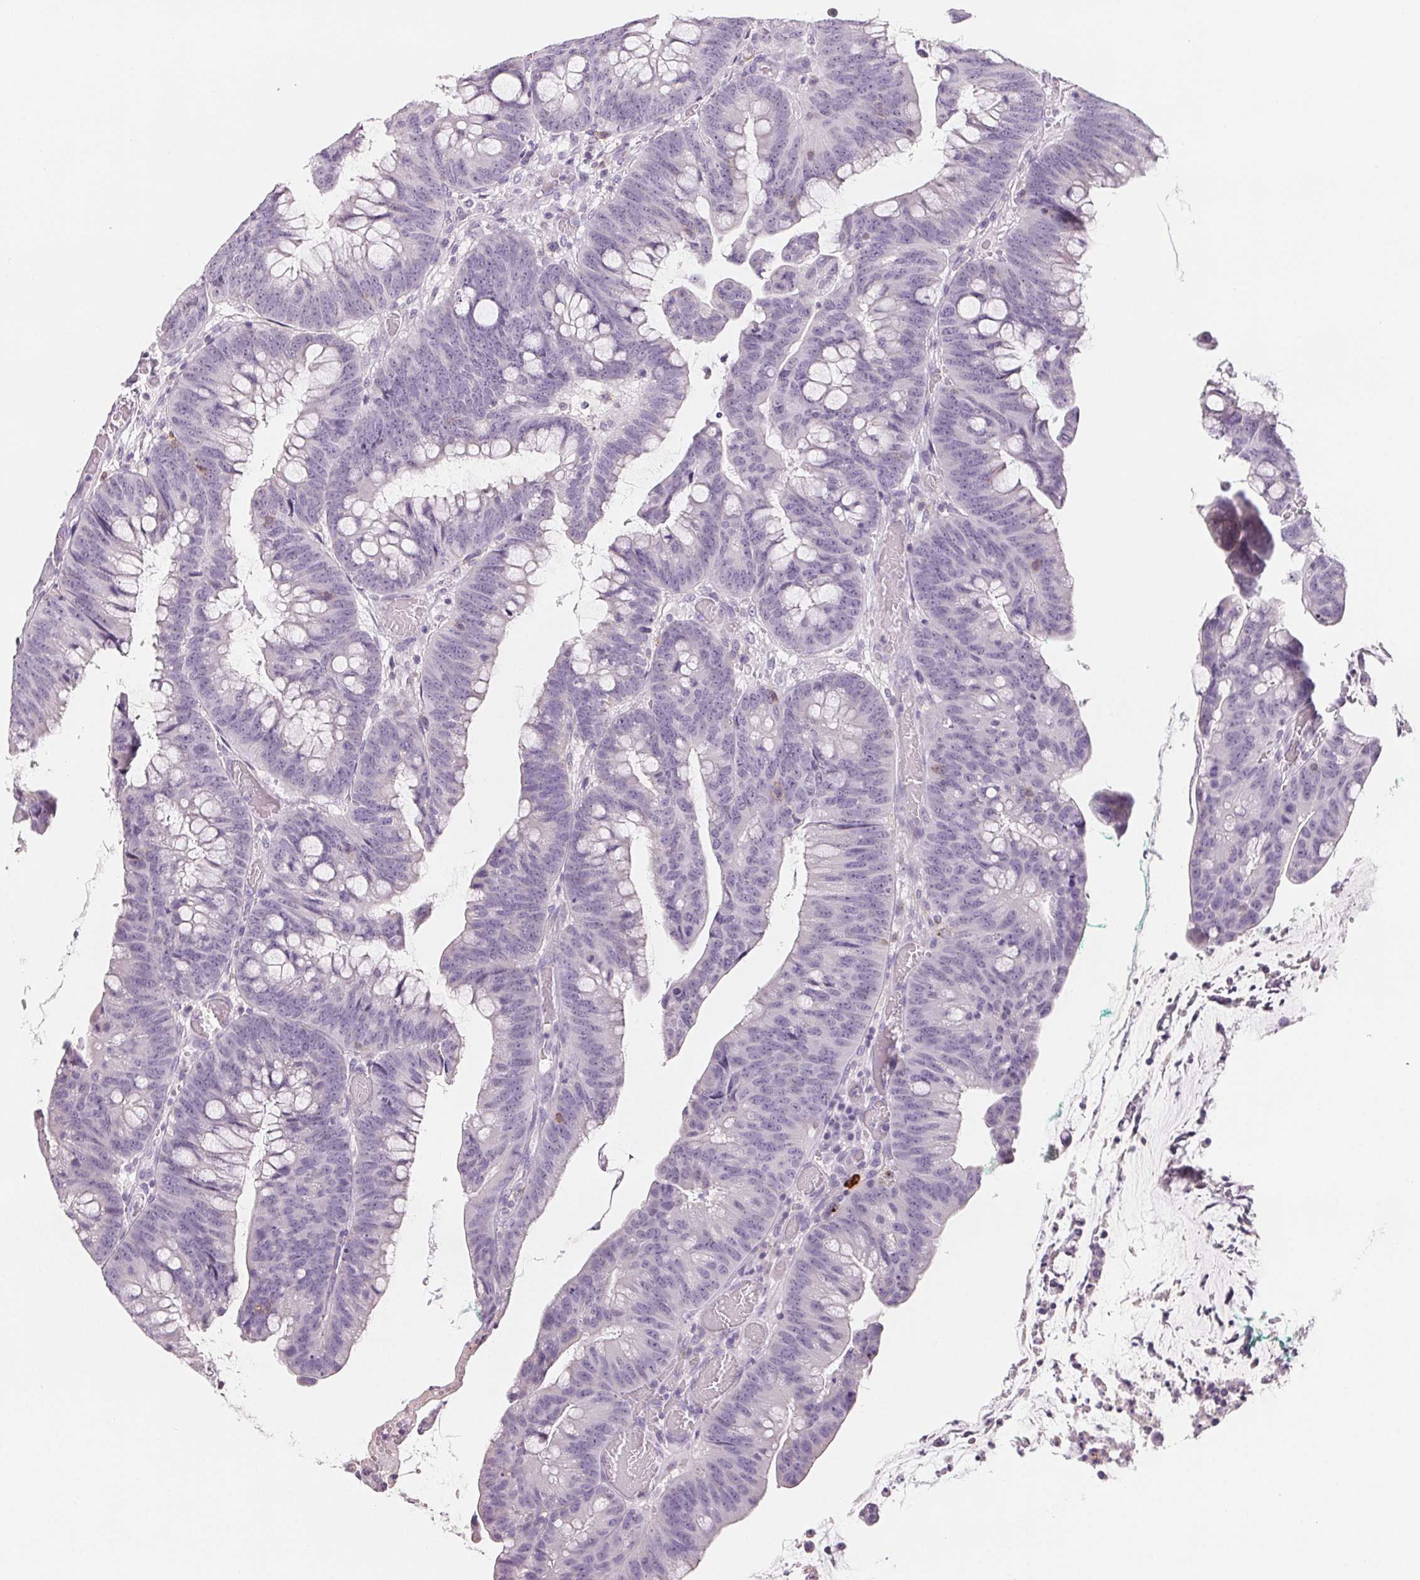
{"staining": {"intensity": "negative", "quantity": "none", "location": "none"}, "tissue": "colorectal cancer", "cell_type": "Tumor cells", "image_type": "cancer", "snomed": [{"axis": "morphology", "description": "Adenocarcinoma, NOS"}, {"axis": "topography", "description": "Colon"}], "caption": "High power microscopy micrograph of an immunohistochemistry micrograph of colorectal adenocarcinoma, revealing no significant staining in tumor cells.", "gene": "CD69", "patient": {"sex": "male", "age": 62}}